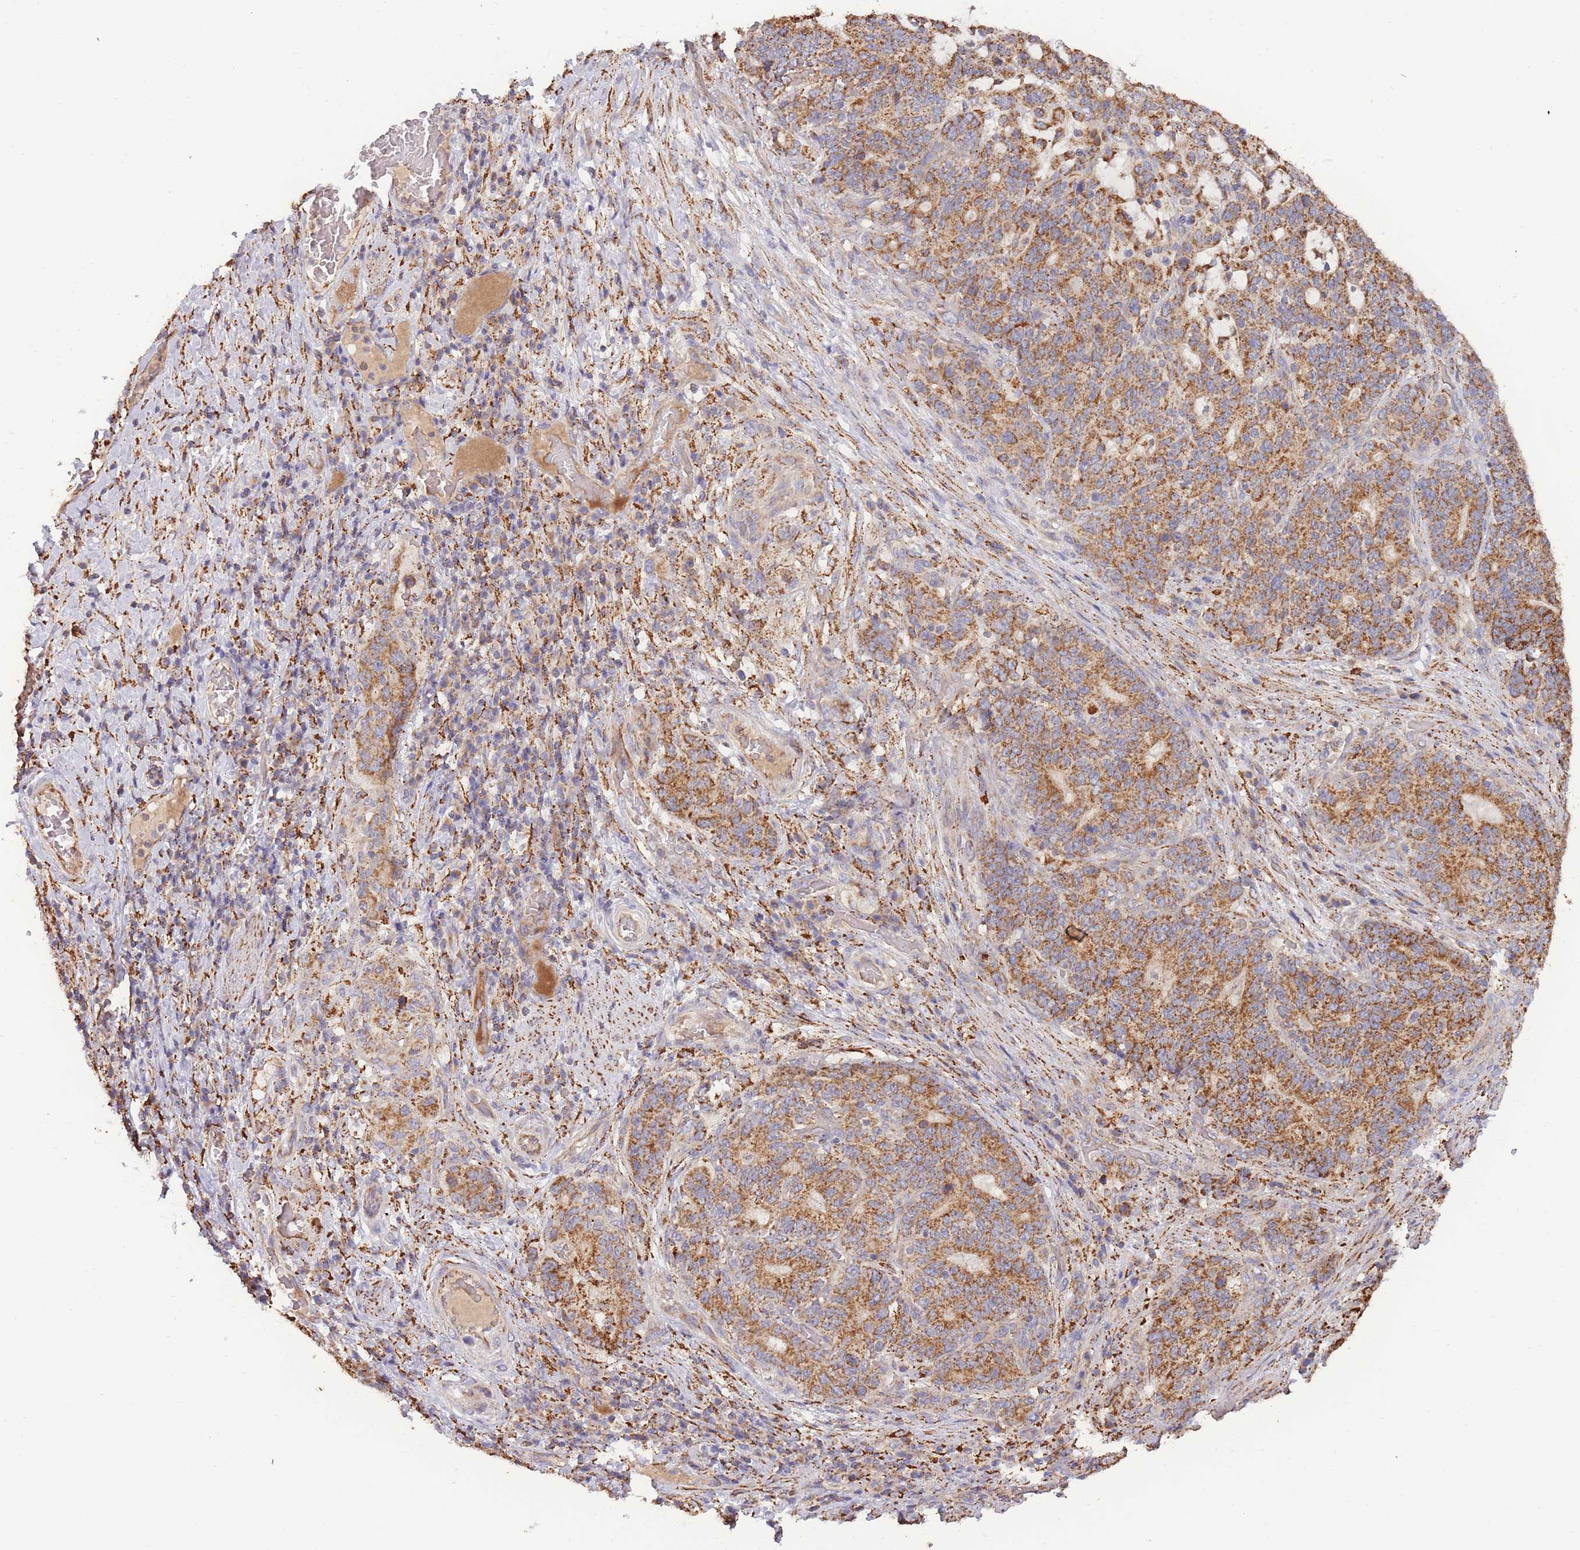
{"staining": {"intensity": "moderate", "quantity": ">75%", "location": "cytoplasmic/membranous"}, "tissue": "stomach cancer", "cell_type": "Tumor cells", "image_type": "cancer", "snomed": [{"axis": "morphology", "description": "Normal tissue, NOS"}, {"axis": "morphology", "description": "Adenocarcinoma, NOS"}, {"axis": "topography", "description": "Stomach"}], "caption": "Immunohistochemical staining of human stomach cancer shows medium levels of moderate cytoplasmic/membranous staining in approximately >75% of tumor cells.", "gene": "MRPL17", "patient": {"sex": "female", "age": 64}}